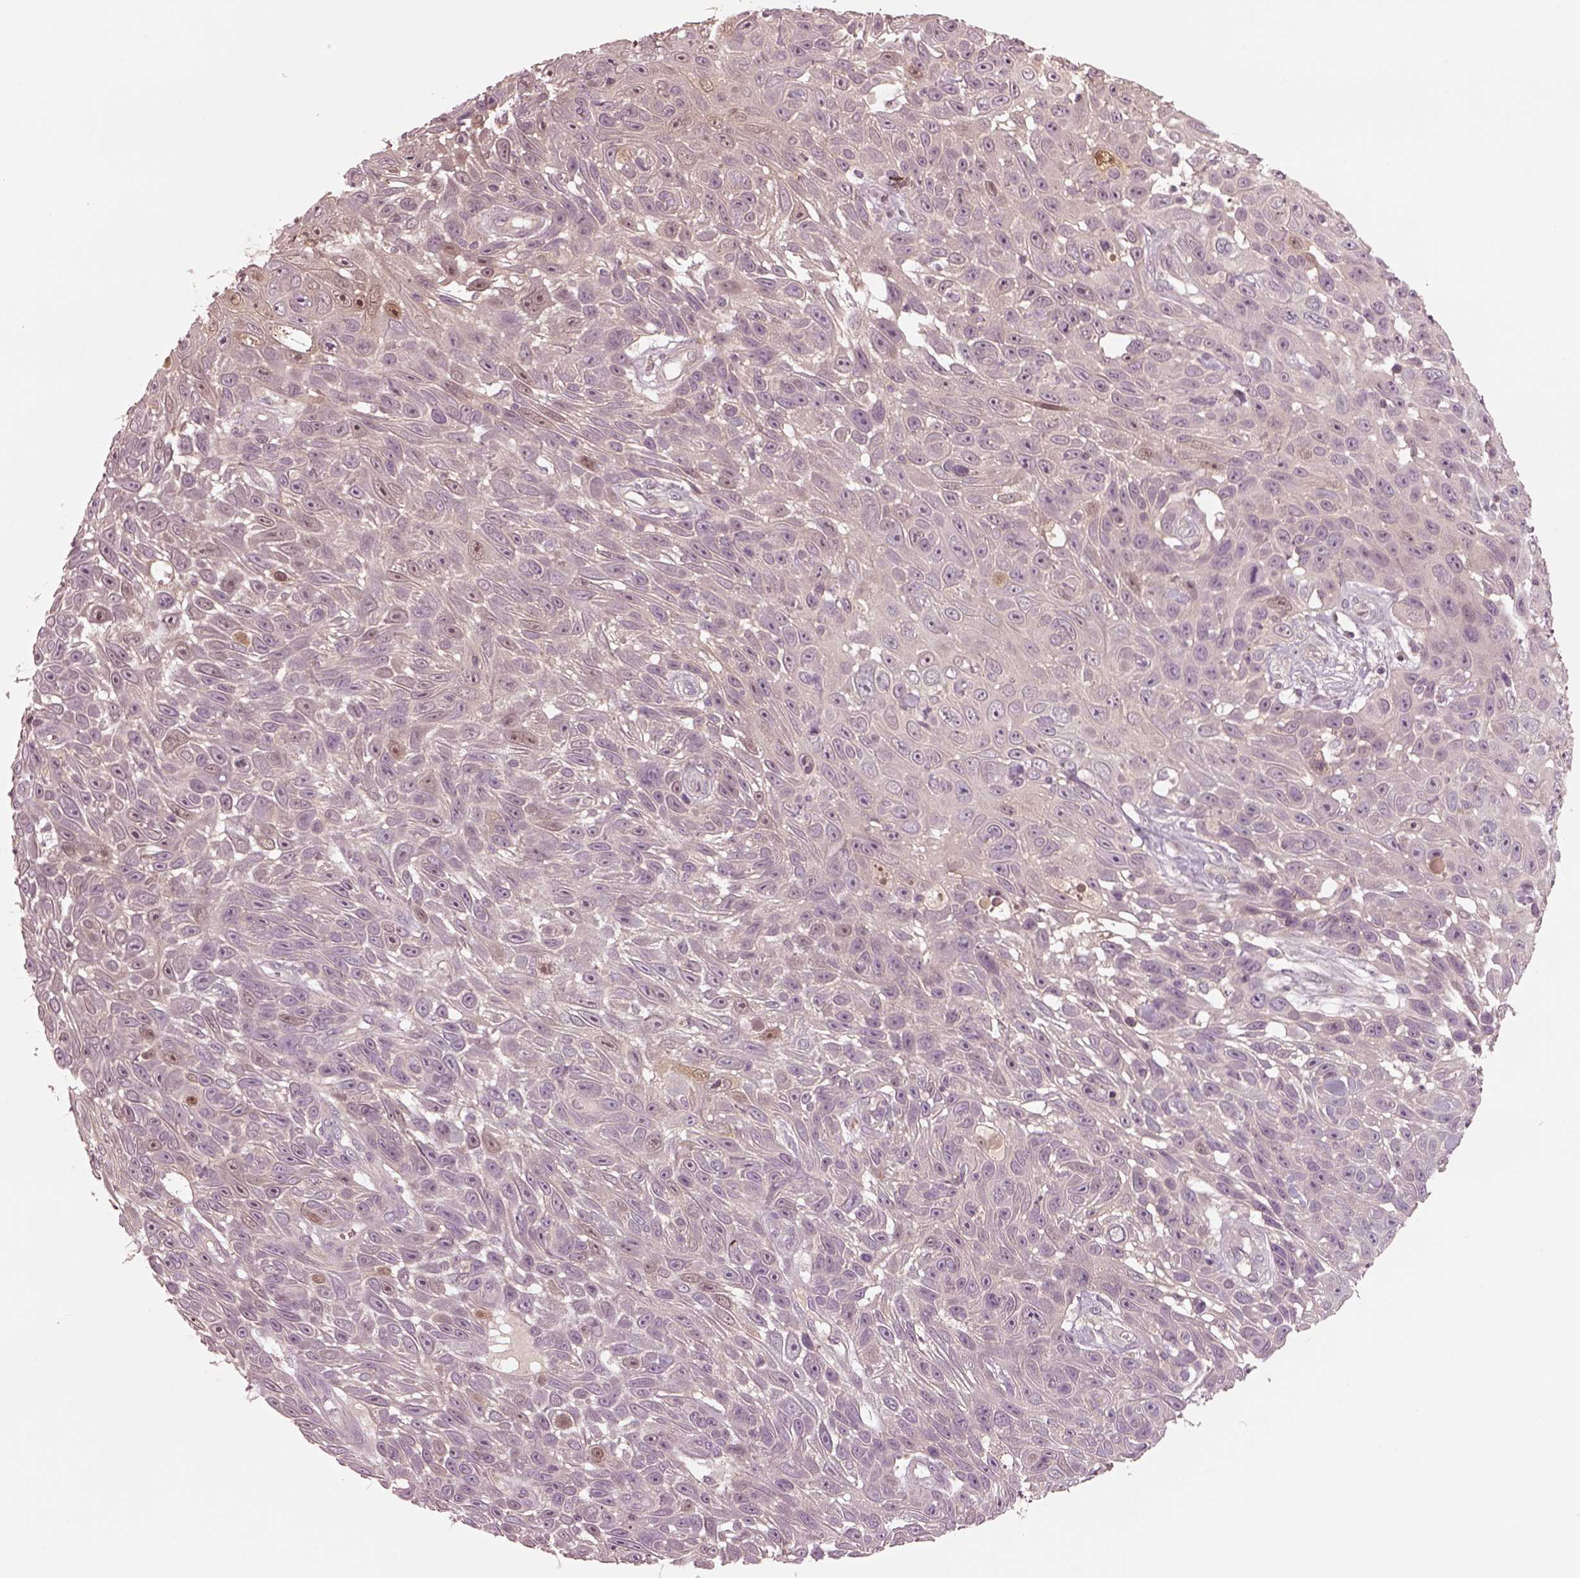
{"staining": {"intensity": "moderate", "quantity": "<25%", "location": "cytoplasmic/membranous,nuclear"}, "tissue": "skin cancer", "cell_type": "Tumor cells", "image_type": "cancer", "snomed": [{"axis": "morphology", "description": "Squamous cell carcinoma, NOS"}, {"axis": "topography", "description": "Skin"}], "caption": "A brown stain labels moderate cytoplasmic/membranous and nuclear expression of a protein in human skin squamous cell carcinoma tumor cells.", "gene": "SDCBP2", "patient": {"sex": "male", "age": 82}}